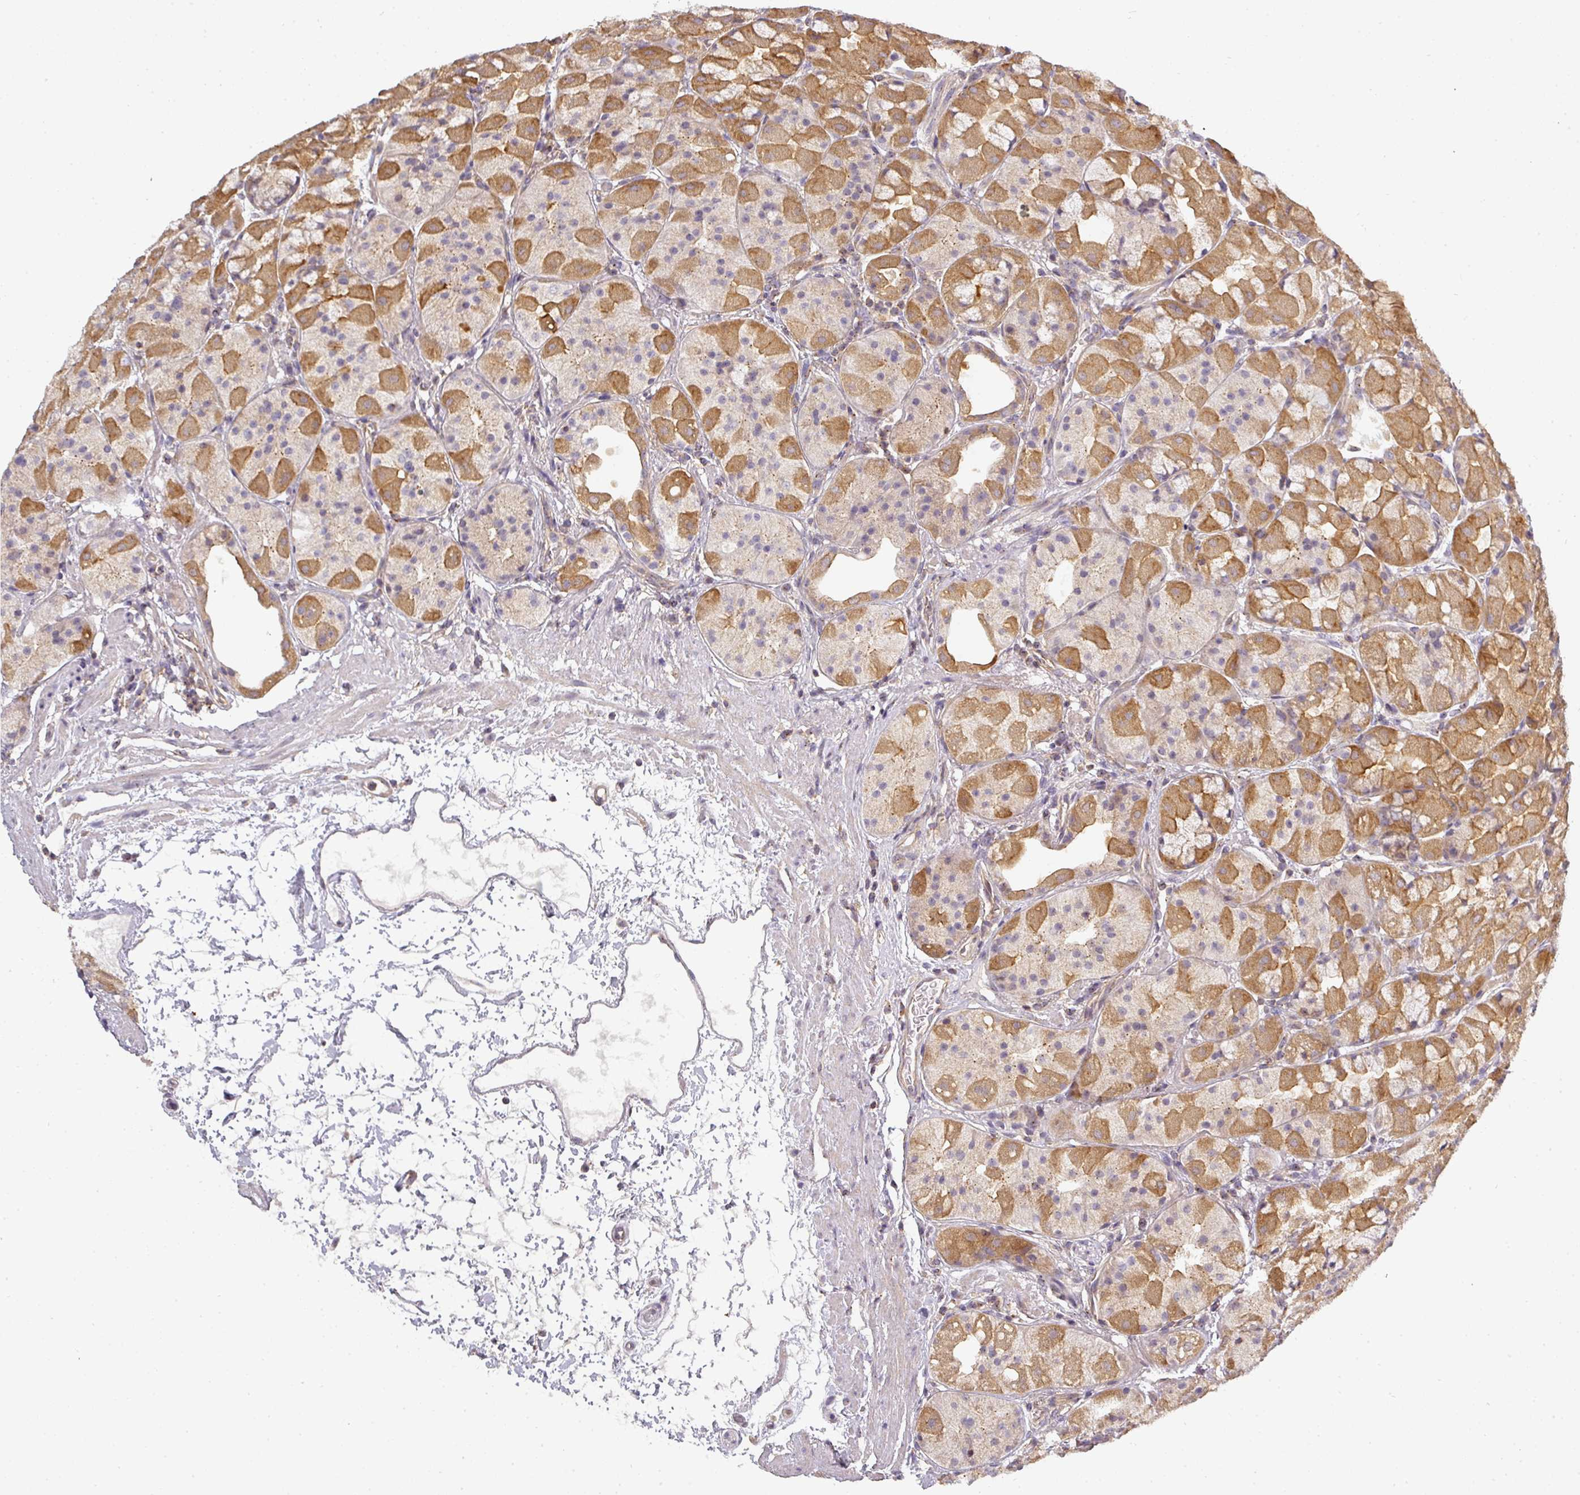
{"staining": {"intensity": "moderate", "quantity": ">75%", "location": "cytoplasmic/membranous"}, "tissue": "stomach", "cell_type": "Glandular cells", "image_type": "normal", "snomed": [{"axis": "morphology", "description": "Normal tissue, NOS"}, {"axis": "topography", "description": "Stomach"}], "caption": "Protein positivity by IHC reveals moderate cytoplasmic/membranous positivity in approximately >75% of glandular cells in benign stomach. Nuclei are stained in blue.", "gene": "NIN", "patient": {"sex": "male", "age": 57}}